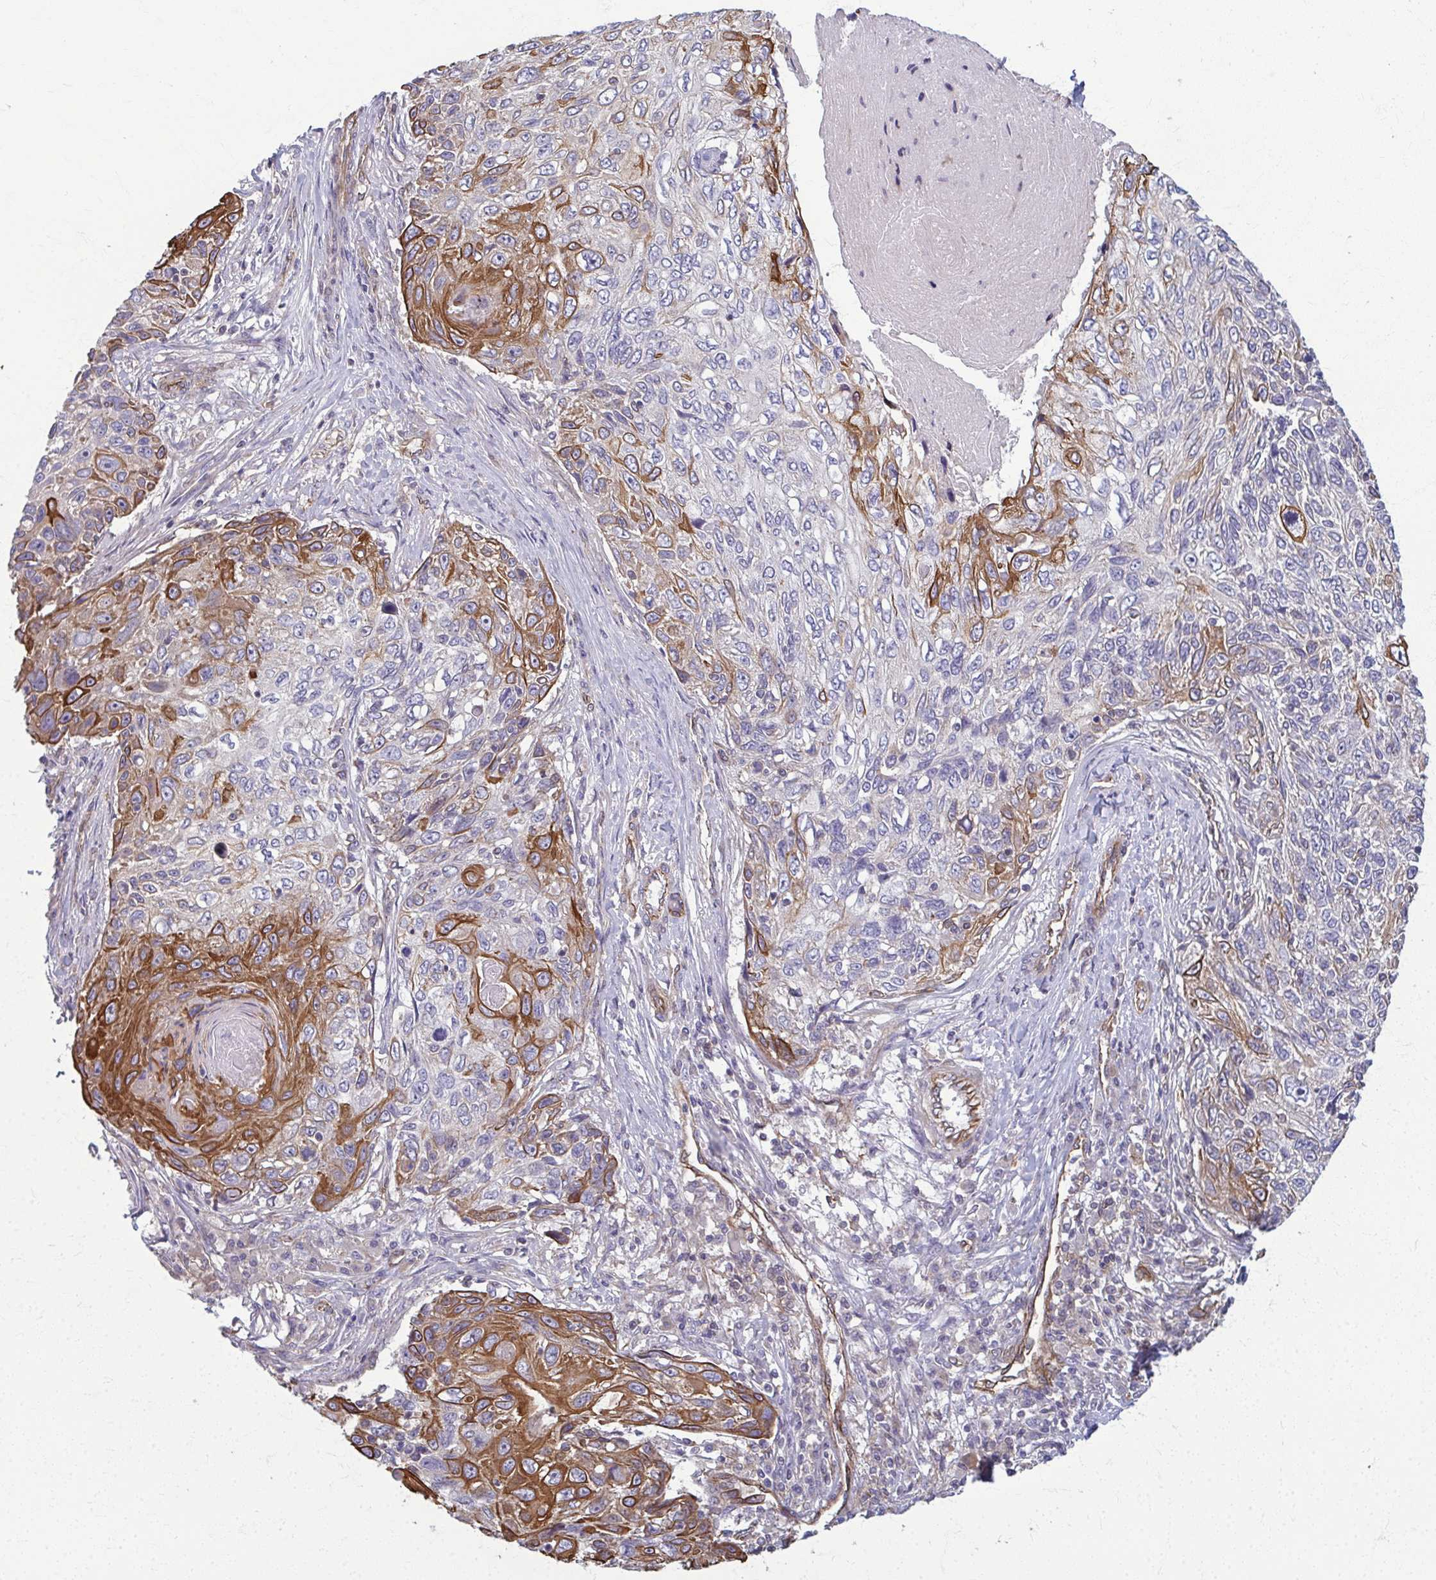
{"staining": {"intensity": "moderate", "quantity": "<25%", "location": "cytoplasmic/membranous"}, "tissue": "skin cancer", "cell_type": "Tumor cells", "image_type": "cancer", "snomed": [{"axis": "morphology", "description": "Squamous cell carcinoma, NOS"}, {"axis": "topography", "description": "Skin"}], "caption": "Moderate cytoplasmic/membranous protein staining is appreciated in about <25% of tumor cells in skin cancer (squamous cell carcinoma). (IHC, brightfield microscopy, high magnification).", "gene": "EID2B", "patient": {"sex": "male", "age": 92}}